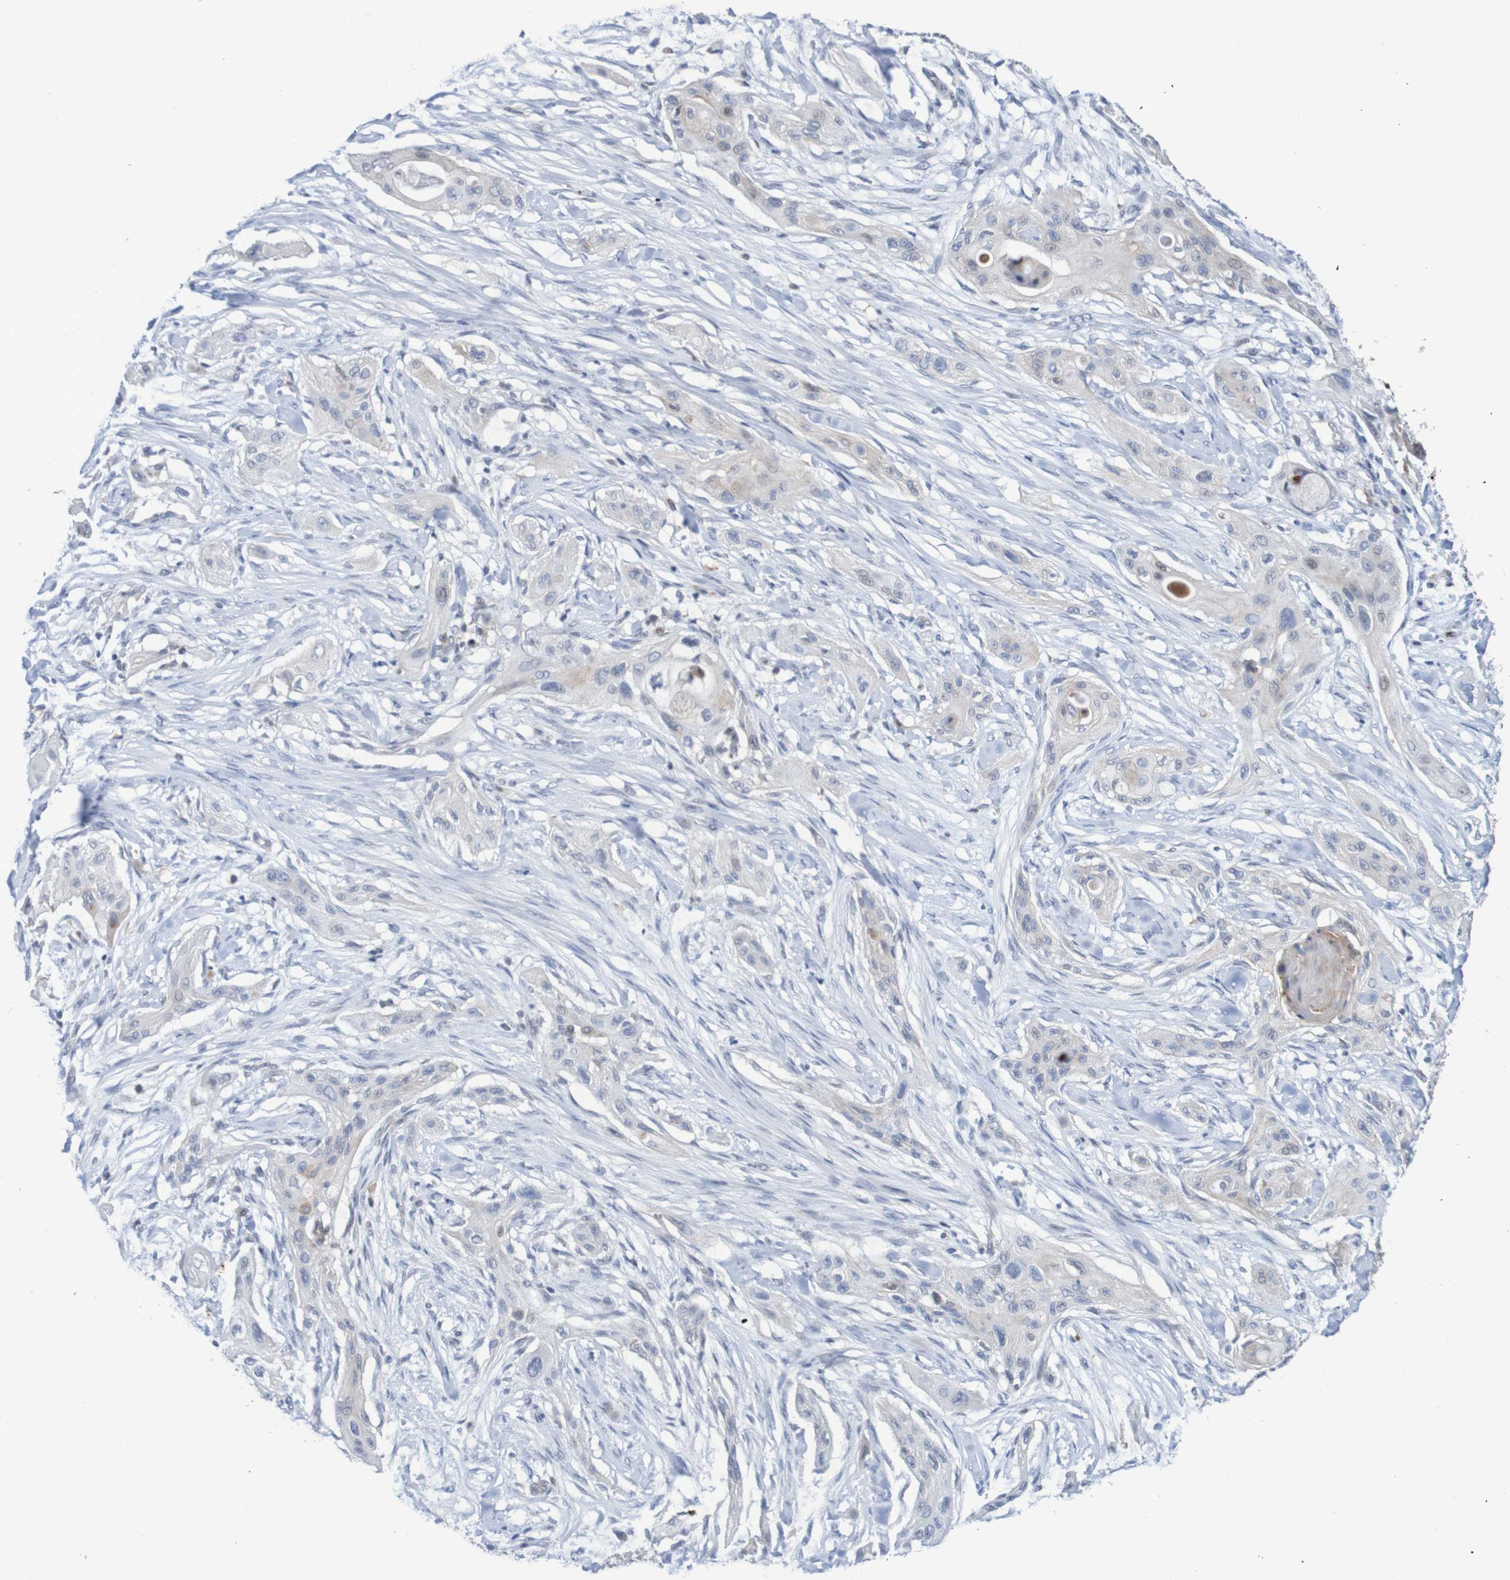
{"staining": {"intensity": "negative", "quantity": "none", "location": "none"}, "tissue": "lung cancer", "cell_type": "Tumor cells", "image_type": "cancer", "snomed": [{"axis": "morphology", "description": "Squamous cell carcinoma, NOS"}, {"axis": "topography", "description": "Lung"}], "caption": "Lung cancer (squamous cell carcinoma) was stained to show a protein in brown. There is no significant staining in tumor cells.", "gene": "FBP2", "patient": {"sex": "female", "age": 47}}